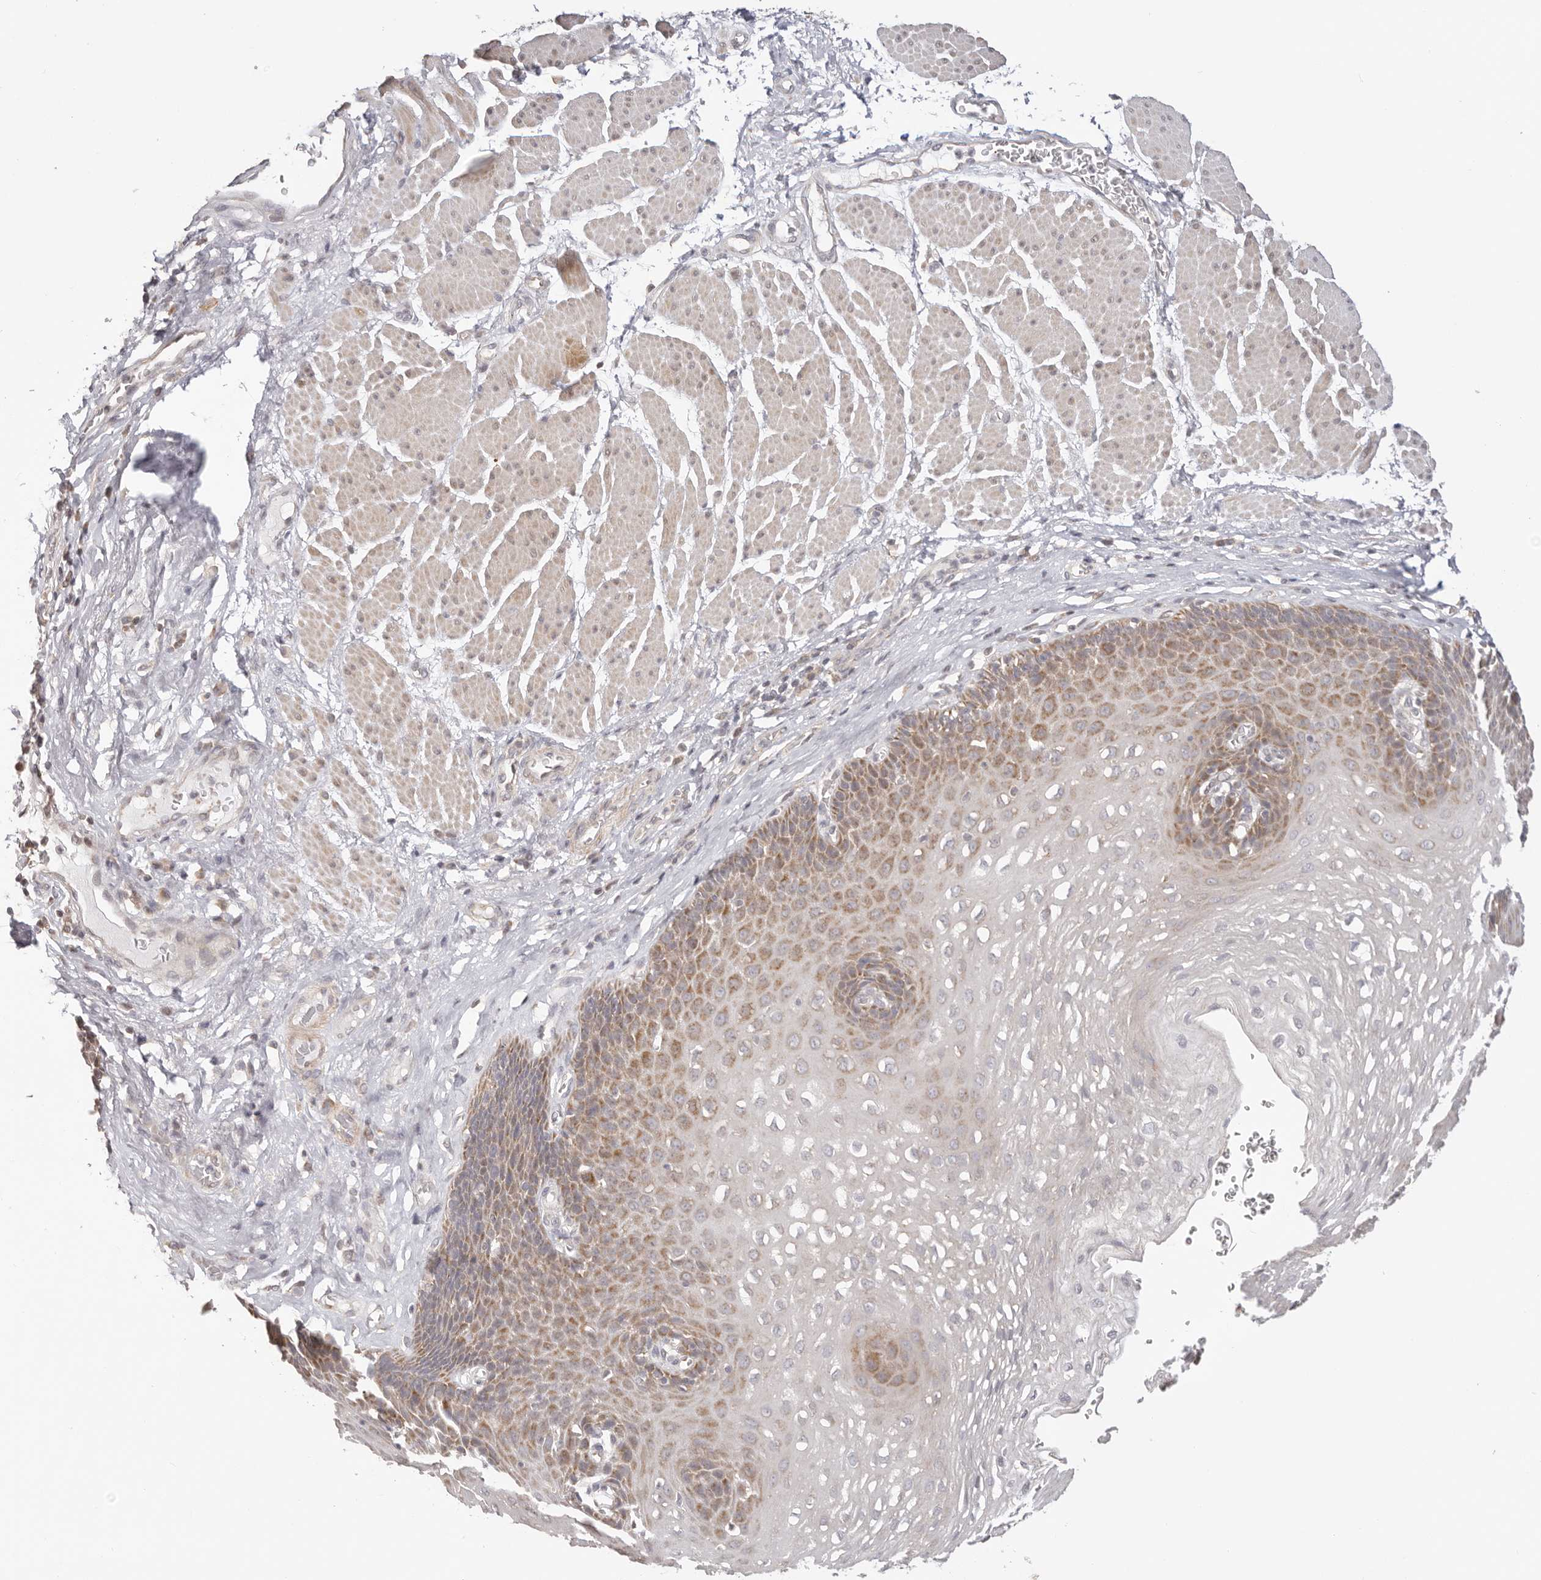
{"staining": {"intensity": "moderate", "quantity": "25%-75%", "location": "cytoplasmic/membranous"}, "tissue": "esophagus", "cell_type": "Squamous epithelial cells", "image_type": "normal", "snomed": [{"axis": "morphology", "description": "Normal tissue, NOS"}, {"axis": "topography", "description": "Esophagus"}], "caption": "Brown immunohistochemical staining in benign human esophagus shows moderate cytoplasmic/membranous positivity in approximately 25%-75% of squamous epithelial cells.", "gene": "KCMF1", "patient": {"sex": "female", "age": 66}}